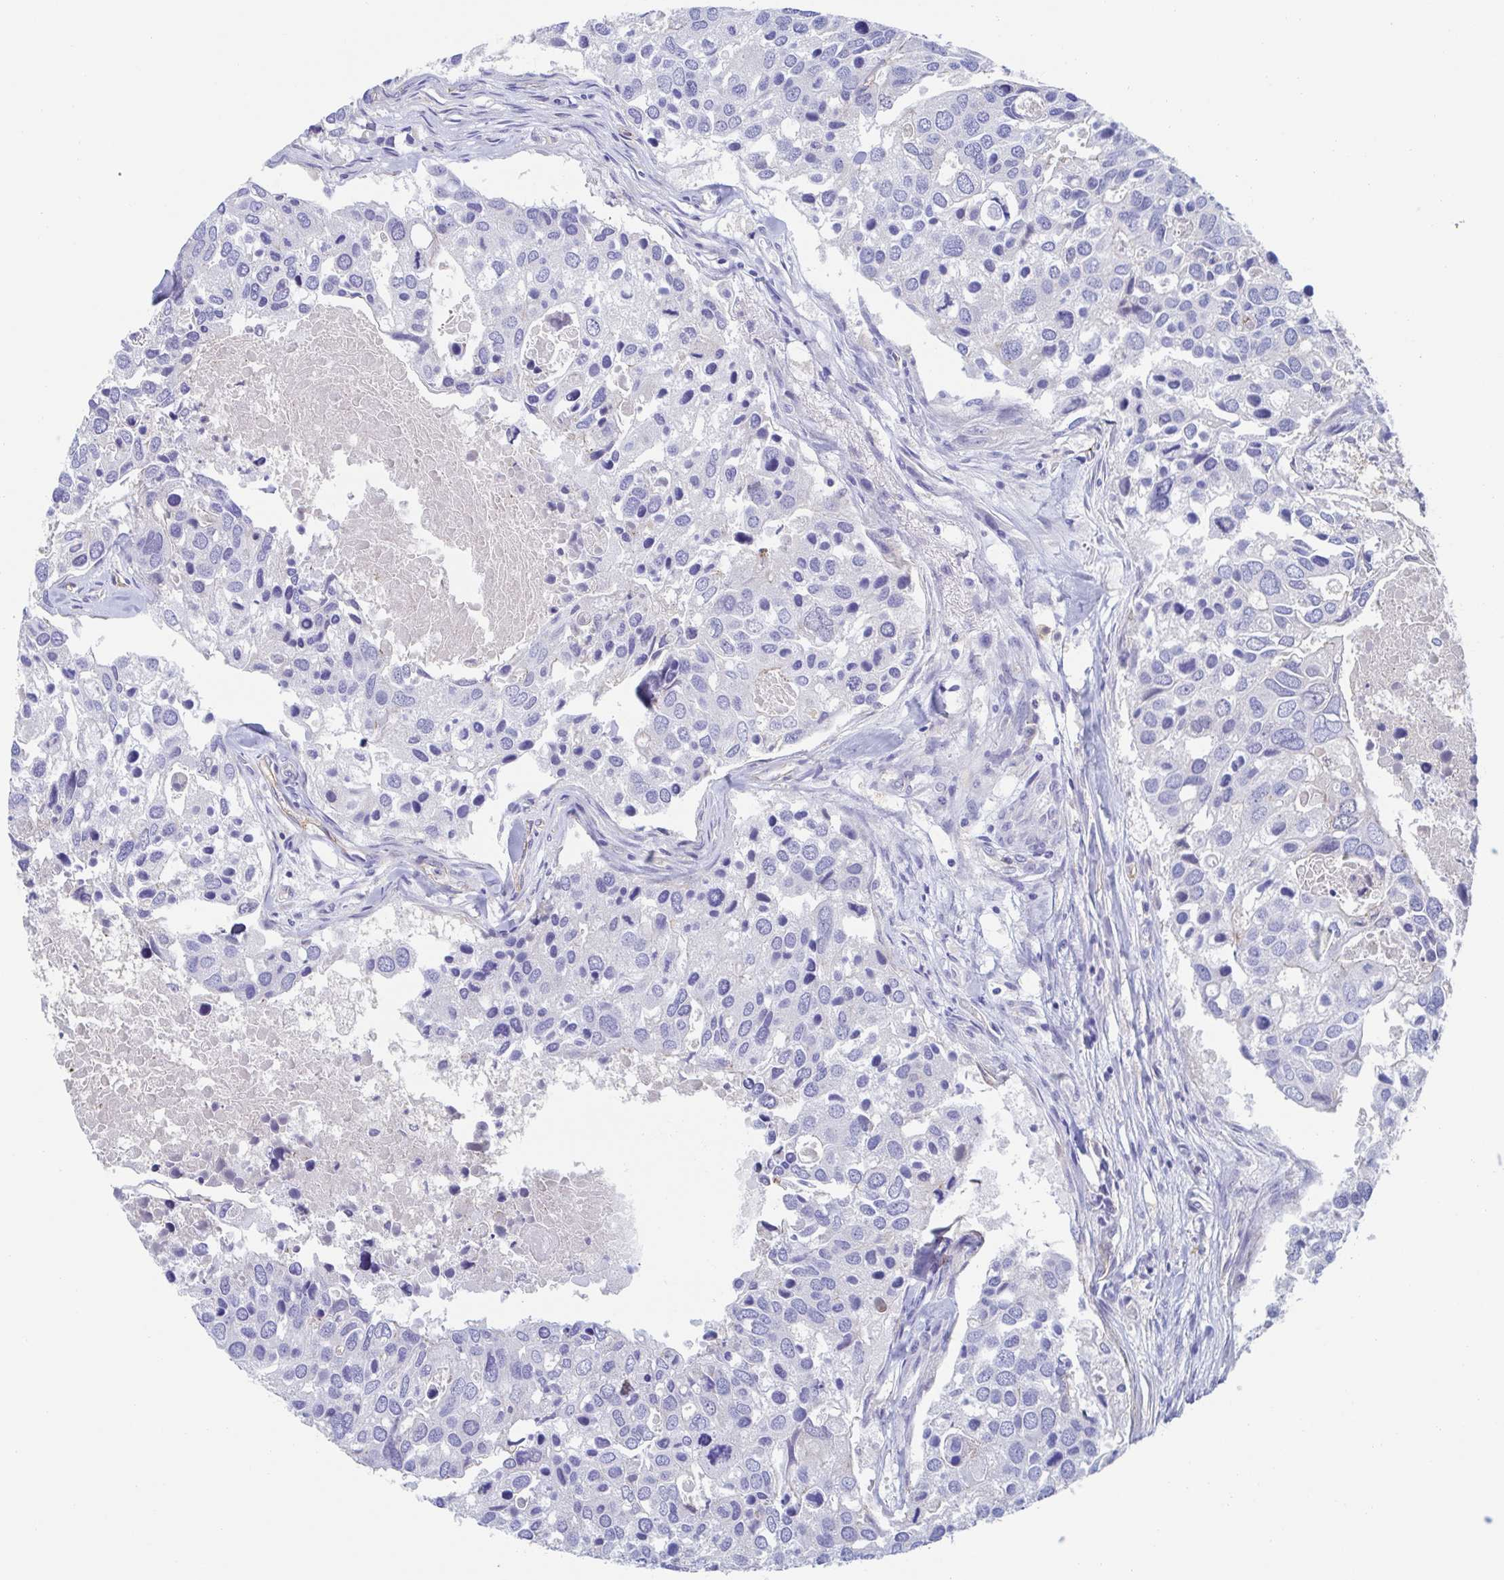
{"staining": {"intensity": "negative", "quantity": "none", "location": "none"}, "tissue": "breast cancer", "cell_type": "Tumor cells", "image_type": "cancer", "snomed": [{"axis": "morphology", "description": "Duct carcinoma"}, {"axis": "topography", "description": "Breast"}], "caption": "Invasive ductal carcinoma (breast) was stained to show a protein in brown. There is no significant expression in tumor cells. (Stains: DAB immunohistochemistry with hematoxylin counter stain, Microscopy: brightfield microscopy at high magnification).", "gene": "CDH2", "patient": {"sex": "female", "age": 83}}